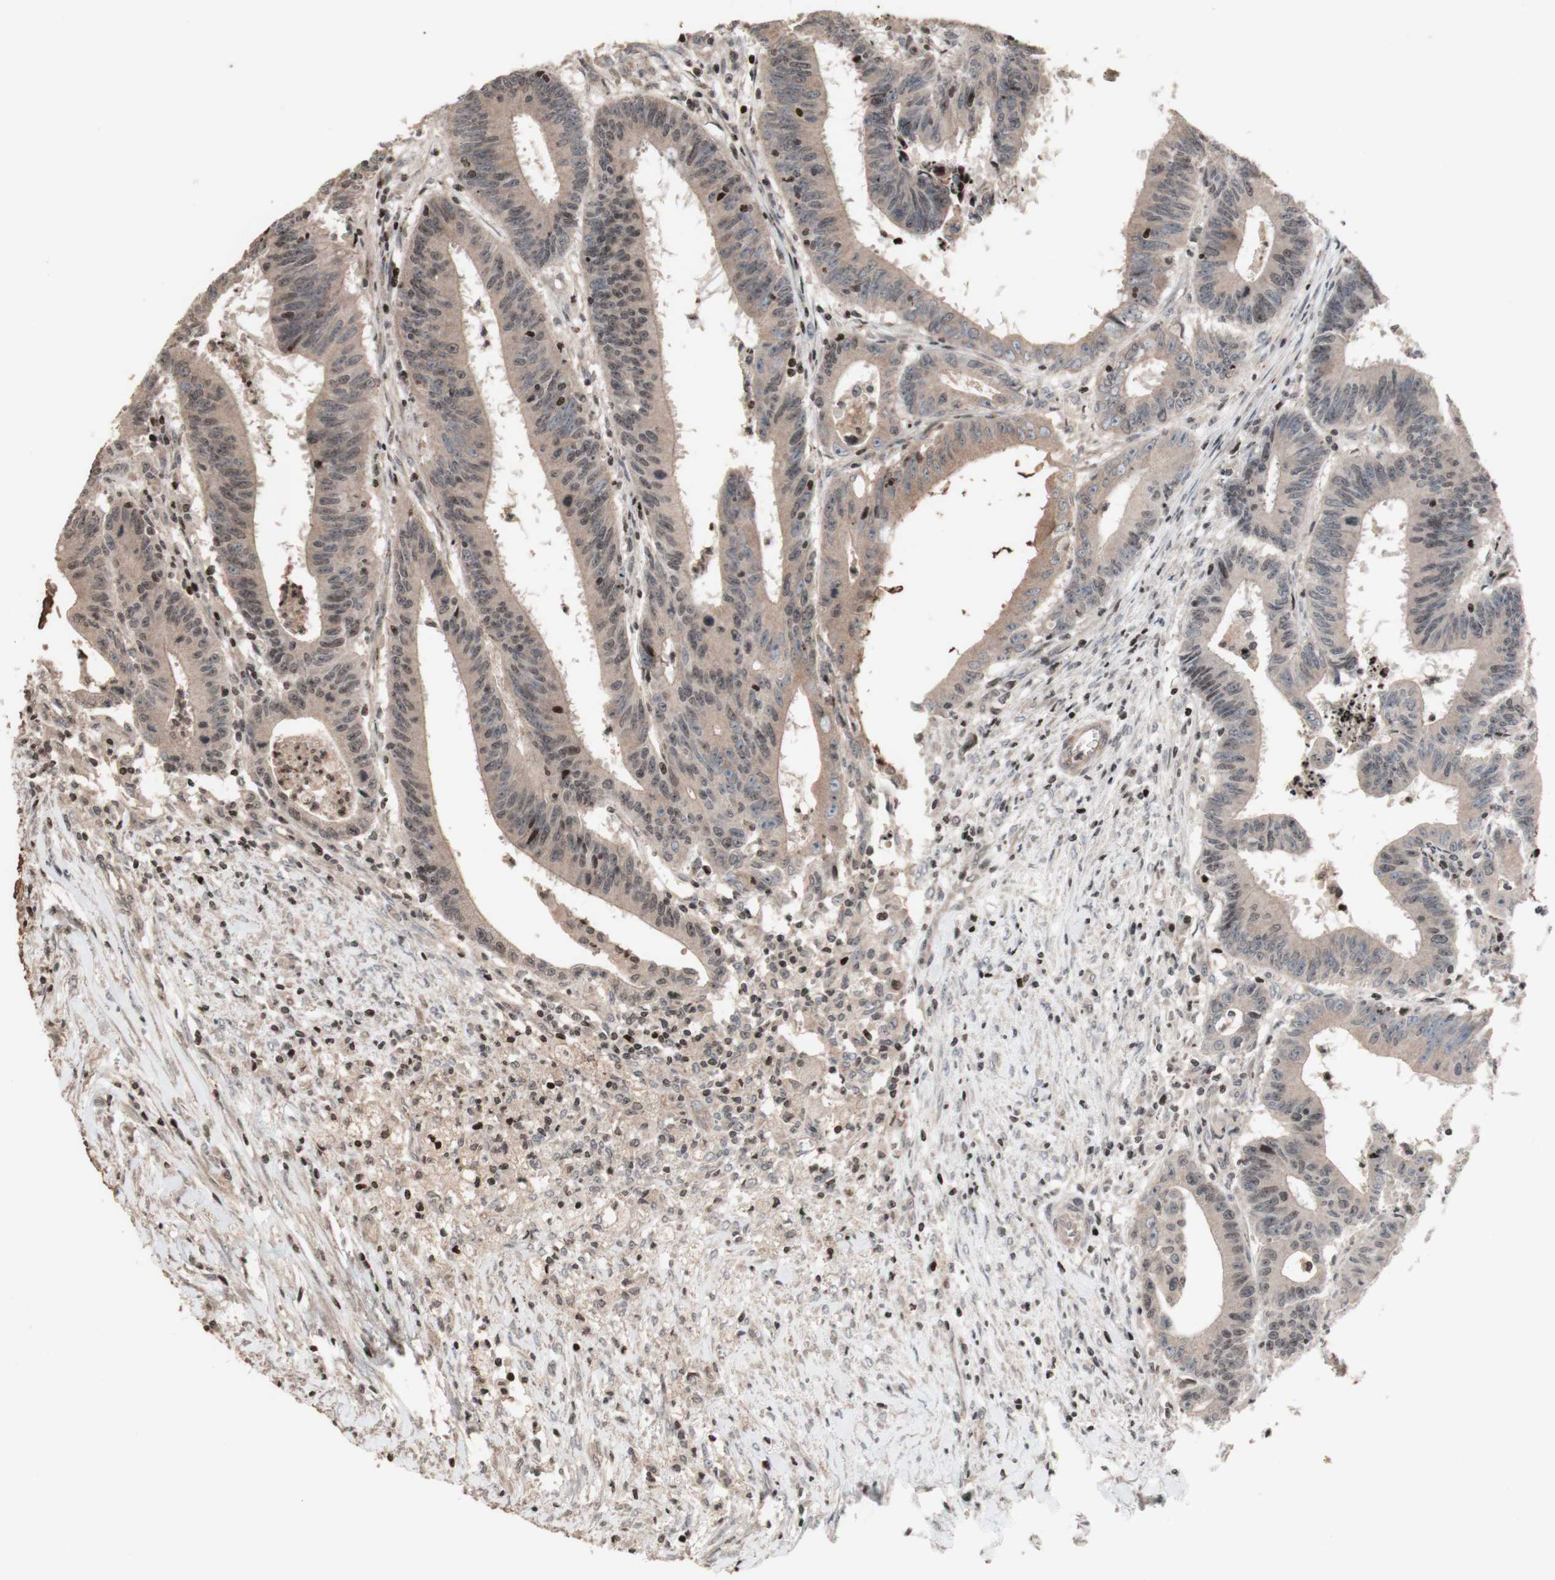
{"staining": {"intensity": "weak", "quantity": "<25%", "location": "cytoplasmic/membranous,nuclear"}, "tissue": "colorectal cancer", "cell_type": "Tumor cells", "image_type": "cancer", "snomed": [{"axis": "morphology", "description": "Adenocarcinoma, NOS"}, {"axis": "topography", "description": "Colon"}], "caption": "Tumor cells are negative for protein expression in human colorectal cancer (adenocarcinoma). Brightfield microscopy of immunohistochemistry stained with DAB (brown) and hematoxylin (blue), captured at high magnification.", "gene": "POLA1", "patient": {"sex": "male", "age": 45}}